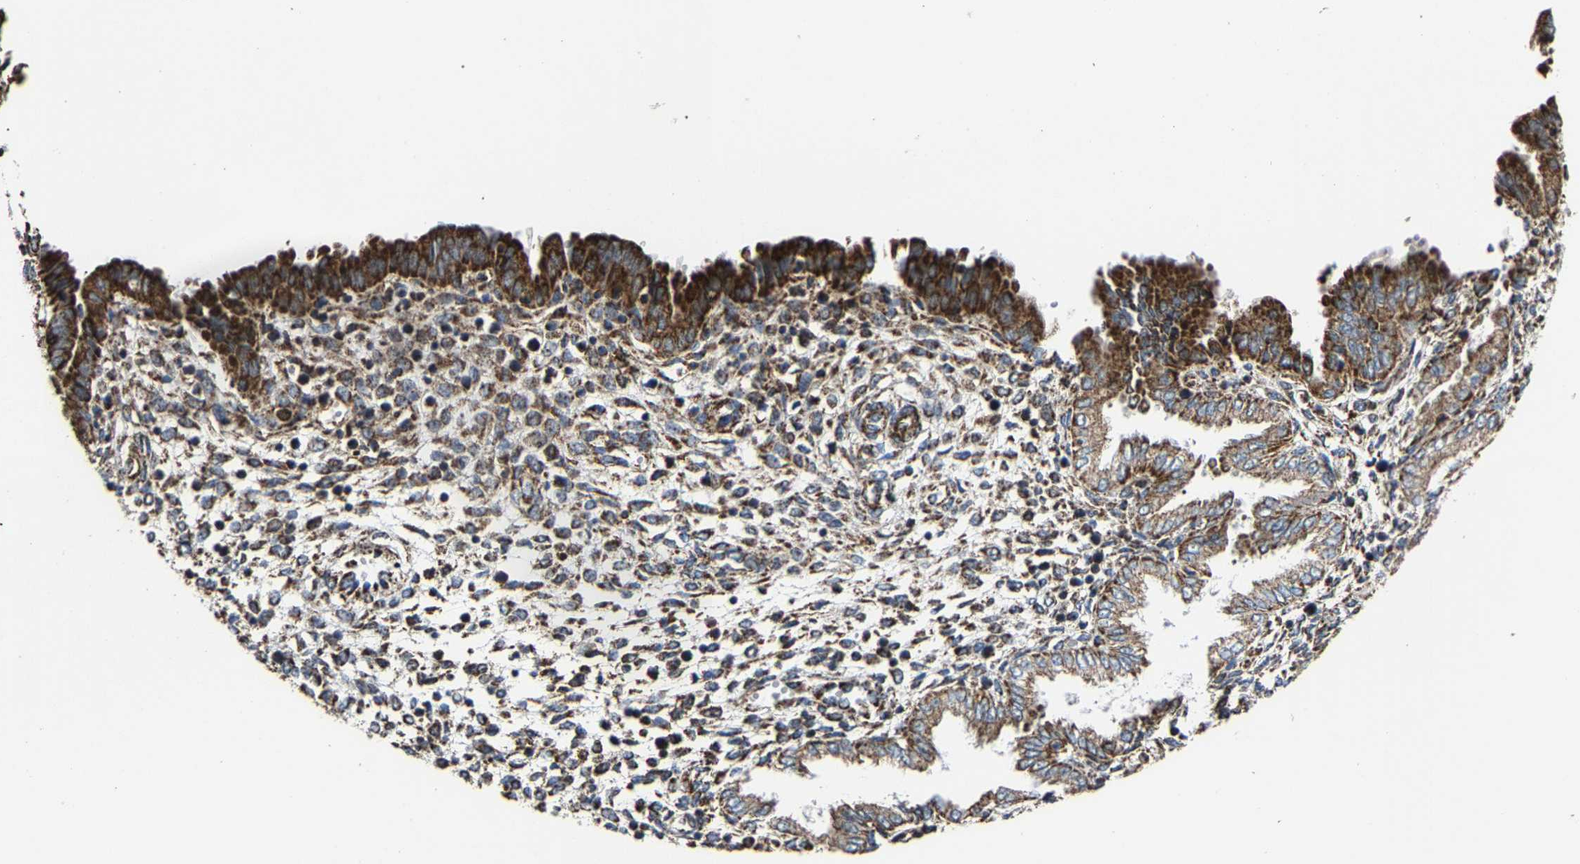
{"staining": {"intensity": "moderate", "quantity": ">75%", "location": "cytoplasmic/membranous"}, "tissue": "endometrium", "cell_type": "Cells in endometrial stroma", "image_type": "normal", "snomed": [{"axis": "morphology", "description": "Normal tissue, NOS"}, {"axis": "topography", "description": "Endometrium"}], "caption": "DAB immunohistochemical staining of normal human endometrium shows moderate cytoplasmic/membranous protein positivity in about >75% of cells in endometrial stroma.", "gene": "NDUFV3", "patient": {"sex": "female", "age": 33}}